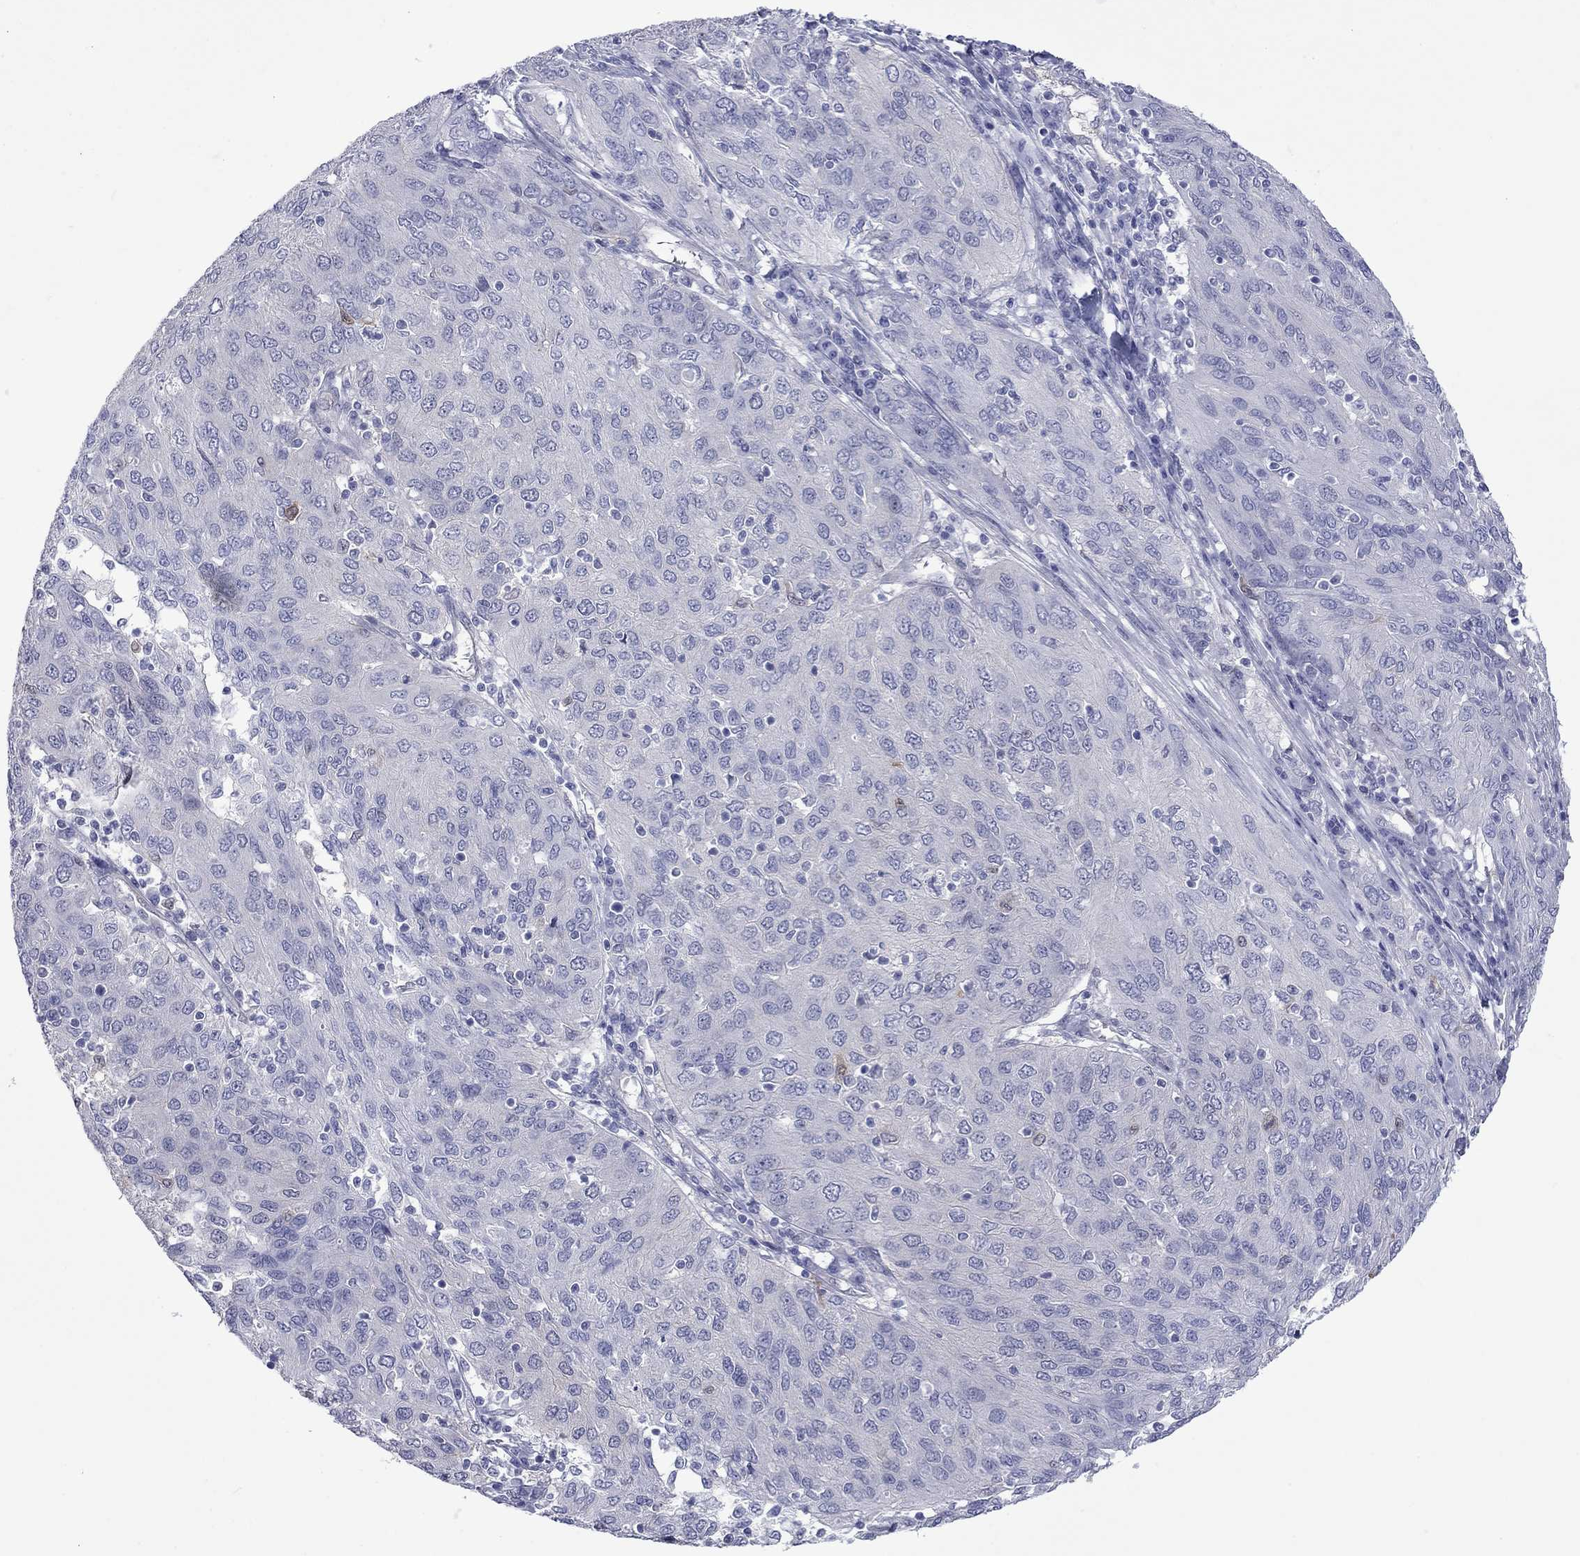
{"staining": {"intensity": "negative", "quantity": "none", "location": "none"}, "tissue": "ovarian cancer", "cell_type": "Tumor cells", "image_type": "cancer", "snomed": [{"axis": "morphology", "description": "Carcinoma, endometroid"}, {"axis": "topography", "description": "Ovary"}], "caption": "An image of ovarian cancer (endometroid carcinoma) stained for a protein displays no brown staining in tumor cells.", "gene": "CTNNBIP1", "patient": {"sex": "female", "age": 50}}